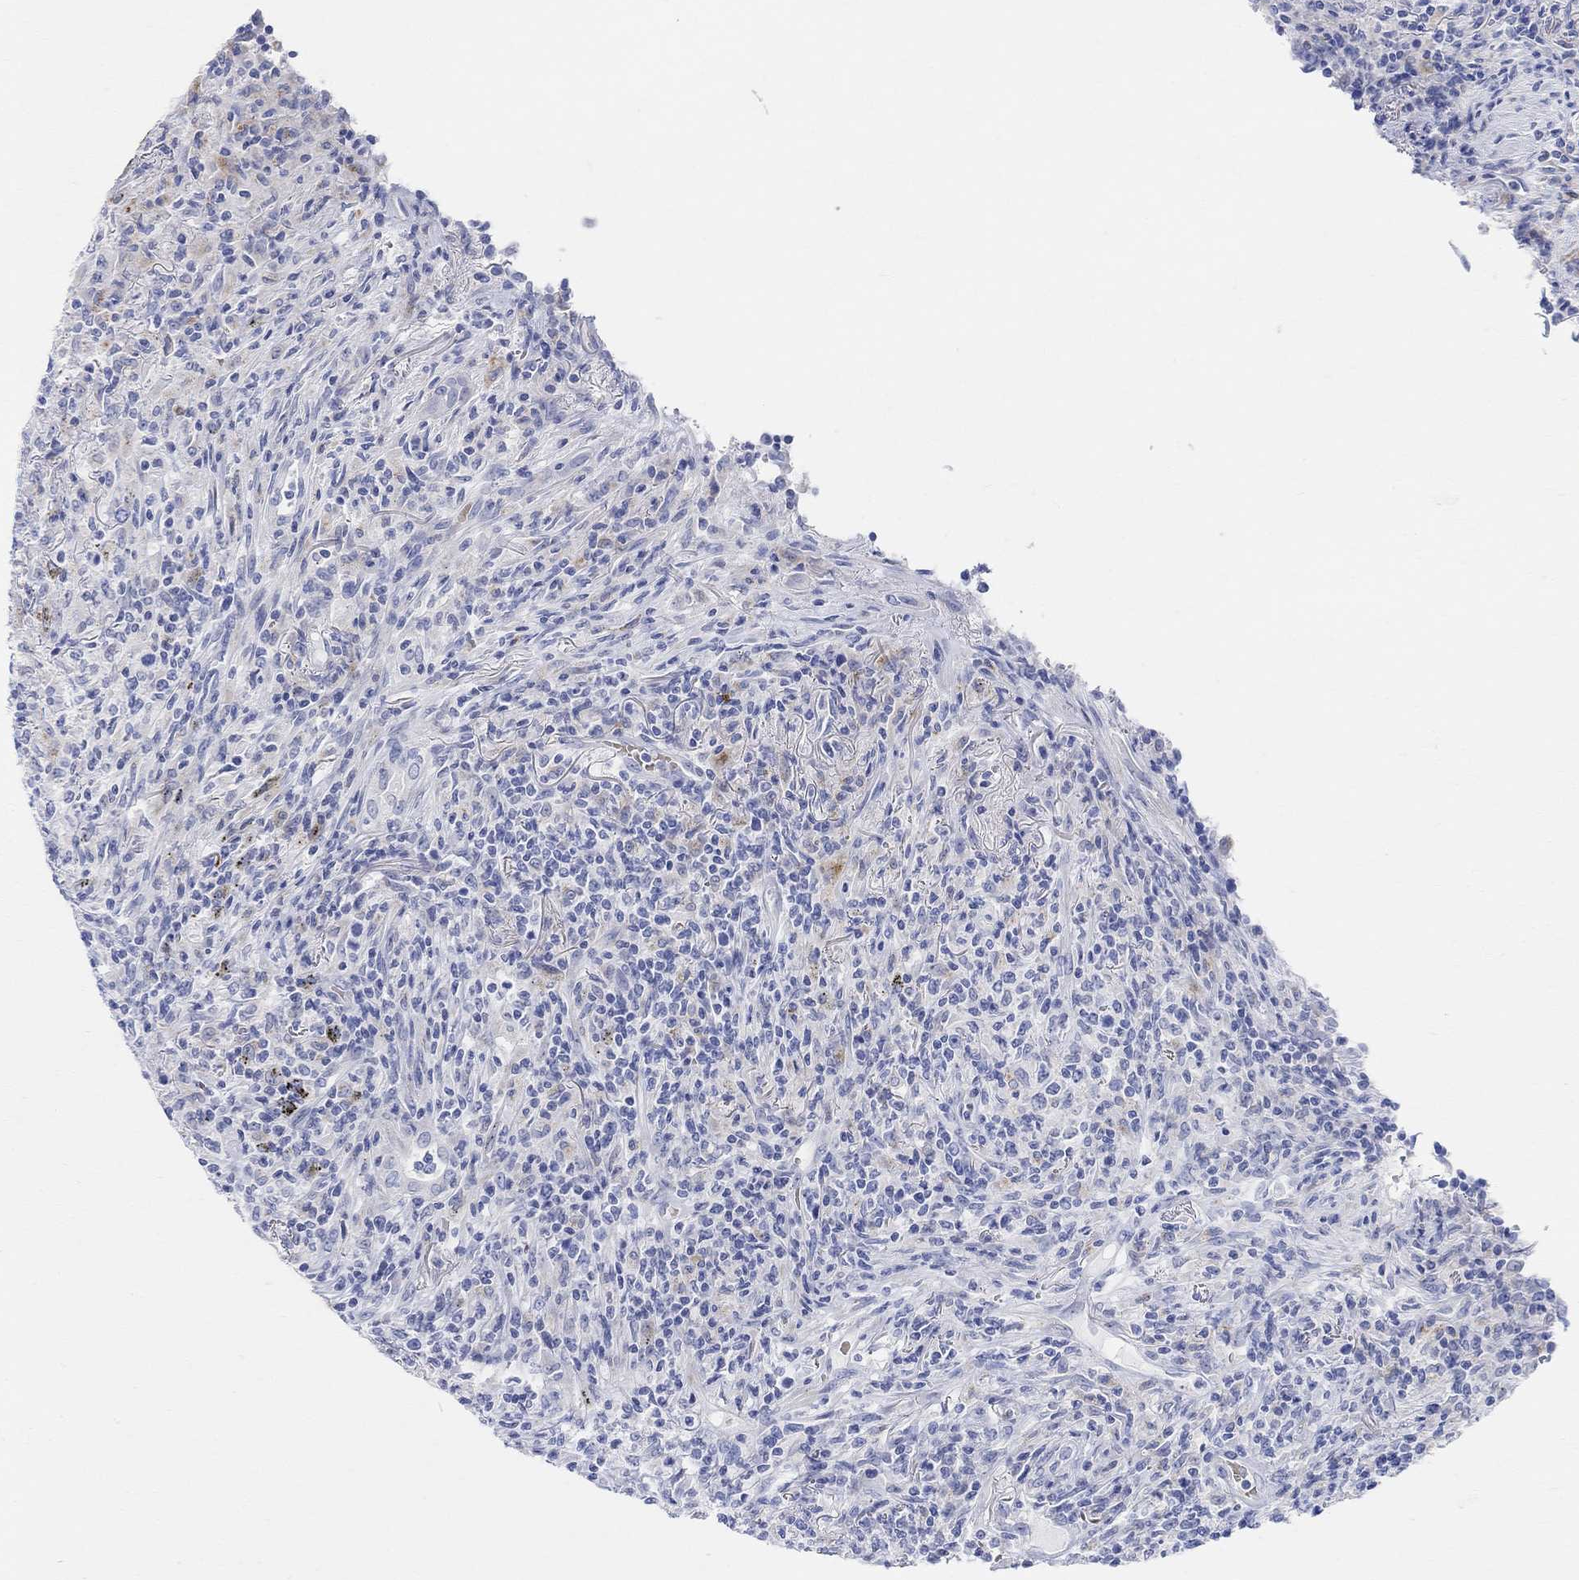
{"staining": {"intensity": "negative", "quantity": "none", "location": "none"}, "tissue": "lymphoma", "cell_type": "Tumor cells", "image_type": "cancer", "snomed": [{"axis": "morphology", "description": "Malignant lymphoma, non-Hodgkin's type, High grade"}, {"axis": "topography", "description": "Lung"}], "caption": "An image of human malignant lymphoma, non-Hodgkin's type (high-grade) is negative for staining in tumor cells.", "gene": "RETNLB", "patient": {"sex": "male", "age": 79}}